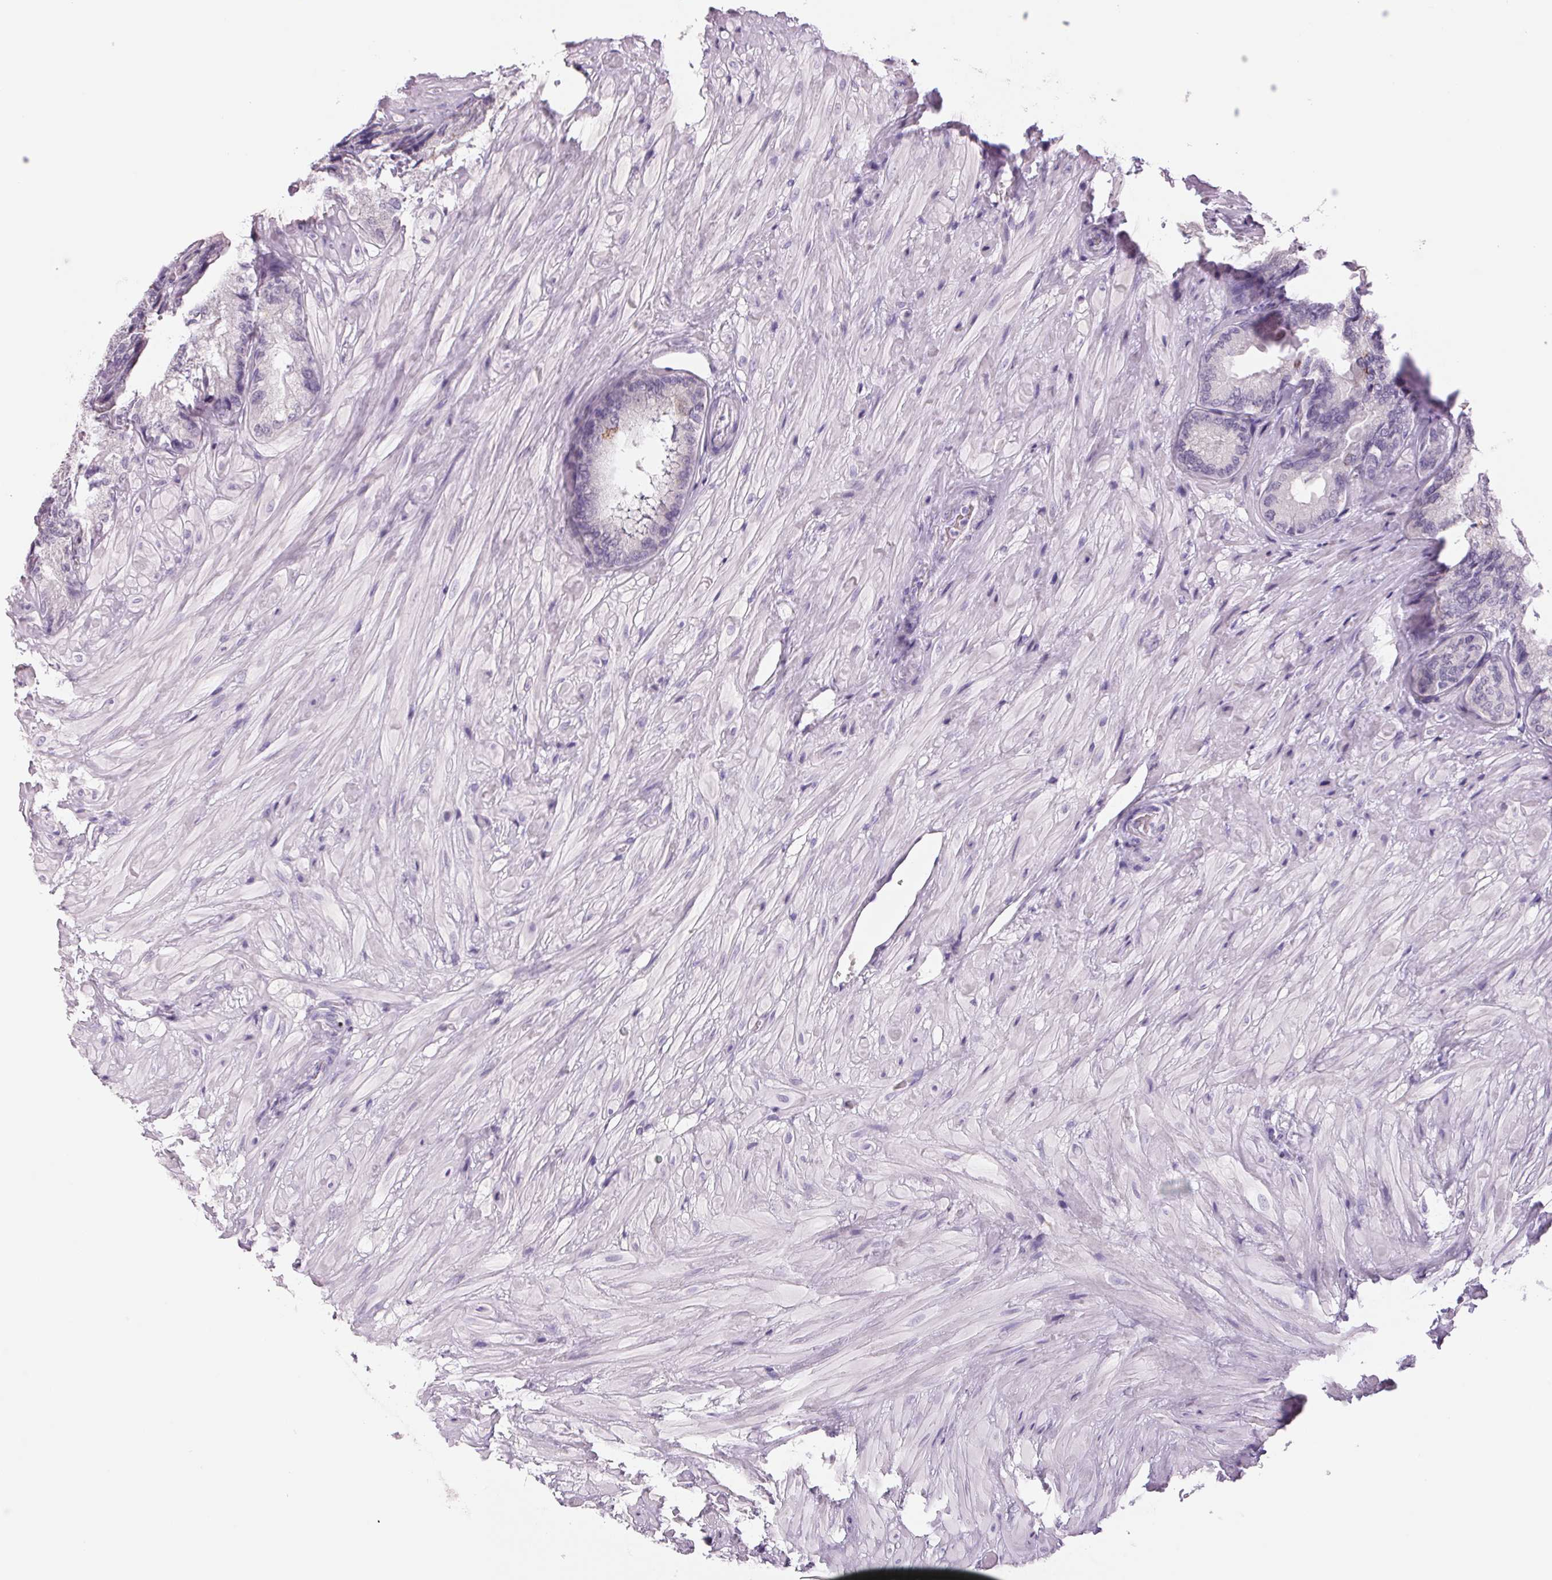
{"staining": {"intensity": "moderate", "quantity": "<25%", "location": "cytoplasmic/membranous"}, "tissue": "seminal vesicle", "cell_type": "Glandular cells", "image_type": "normal", "snomed": [{"axis": "morphology", "description": "Normal tissue, NOS"}, {"axis": "topography", "description": "Seminal veicle"}], "caption": "About <25% of glandular cells in unremarkable human seminal vesicle exhibit moderate cytoplasmic/membranous protein staining as visualized by brown immunohistochemical staining.", "gene": "GALNT7", "patient": {"sex": "male", "age": 68}}